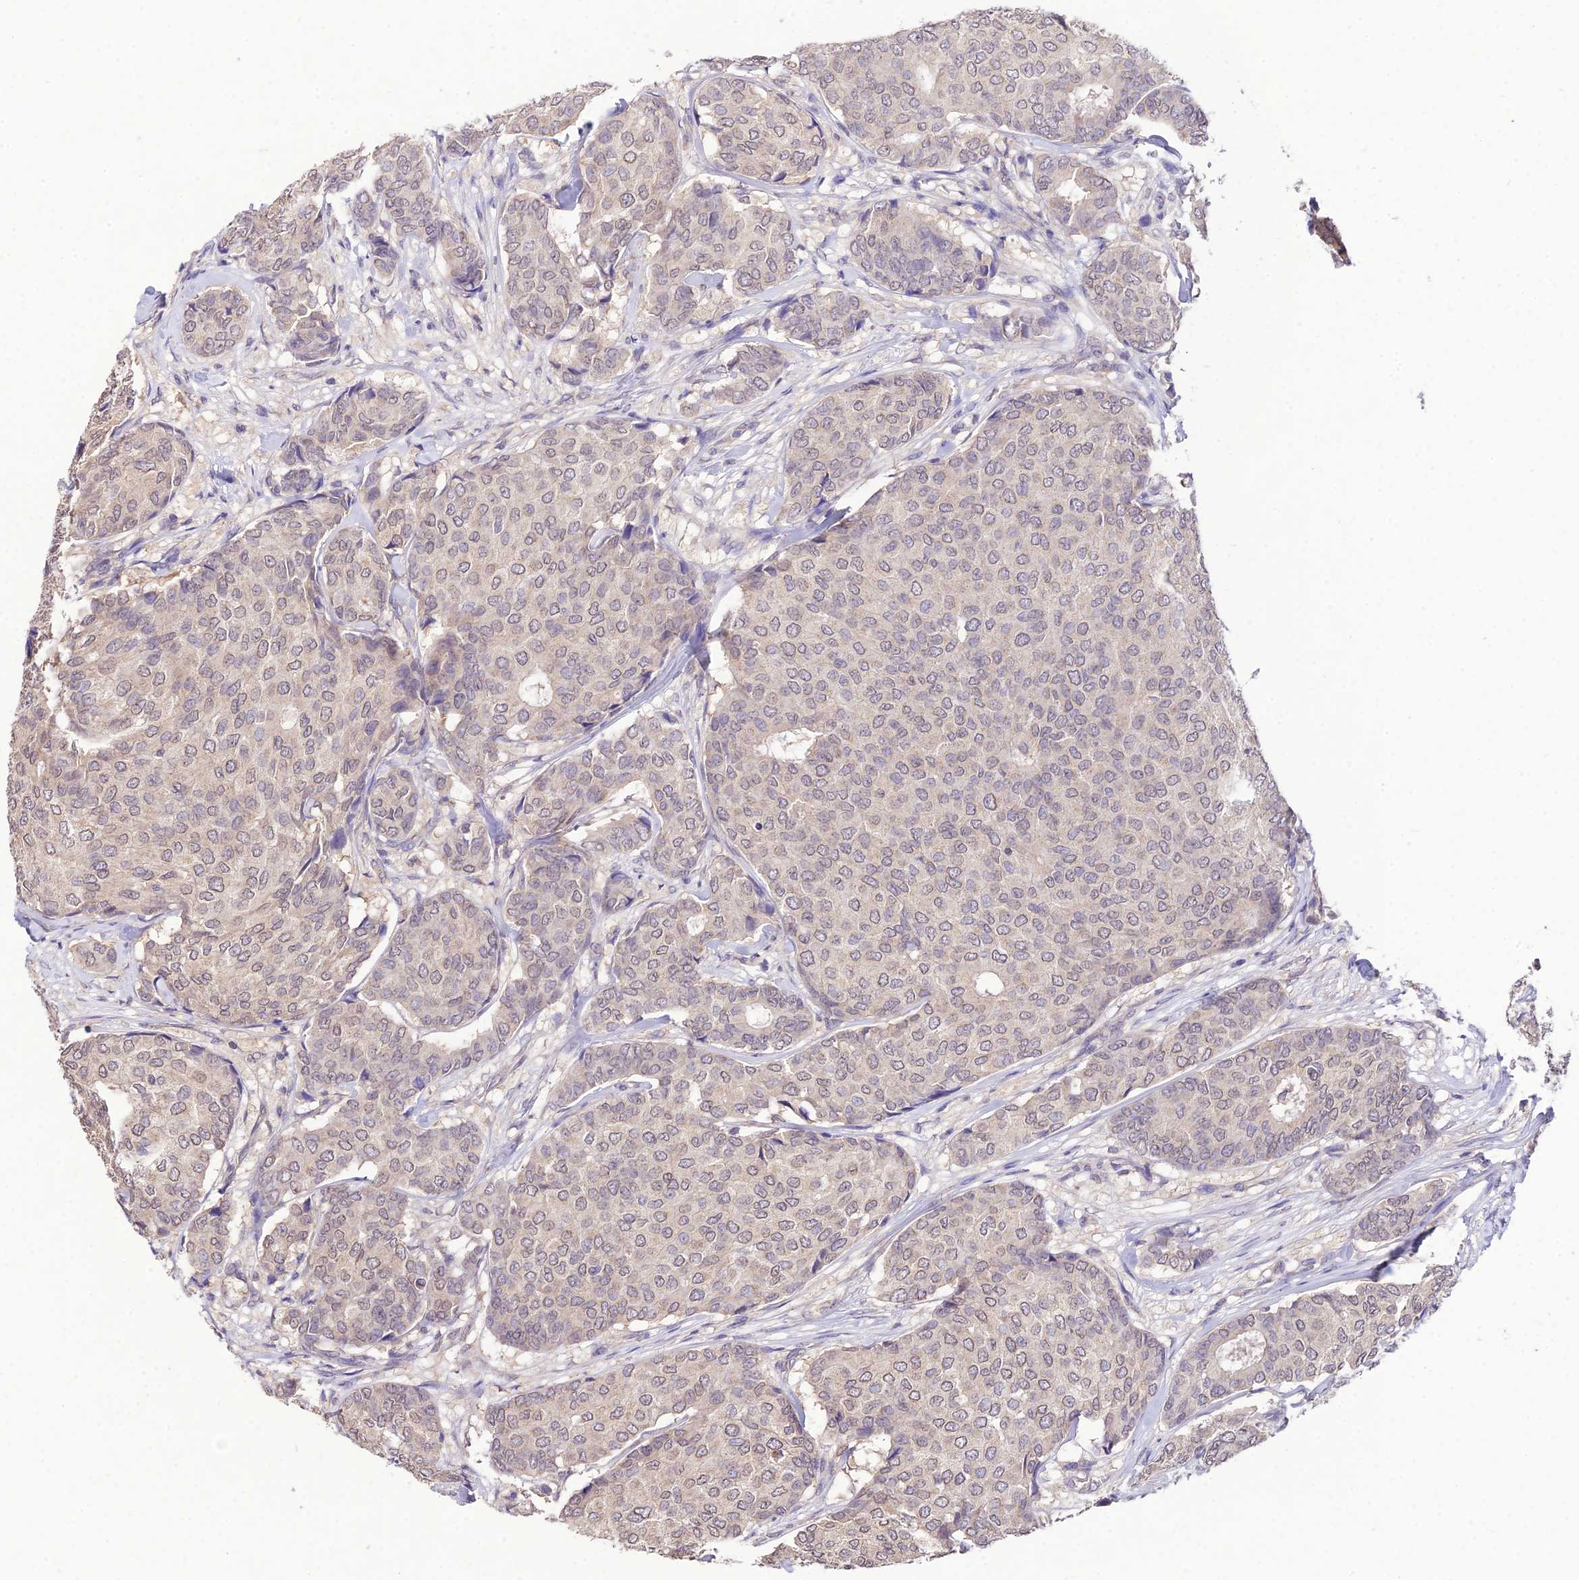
{"staining": {"intensity": "weak", "quantity": ">75%", "location": "nuclear"}, "tissue": "breast cancer", "cell_type": "Tumor cells", "image_type": "cancer", "snomed": [{"axis": "morphology", "description": "Duct carcinoma"}, {"axis": "topography", "description": "Breast"}], "caption": "This is an image of immunohistochemistry (IHC) staining of breast cancer, which shows weak staining in the nuclear of tumor cells.", "gene": "PGK1", "patient": {"sex": "female", "age": 75}}